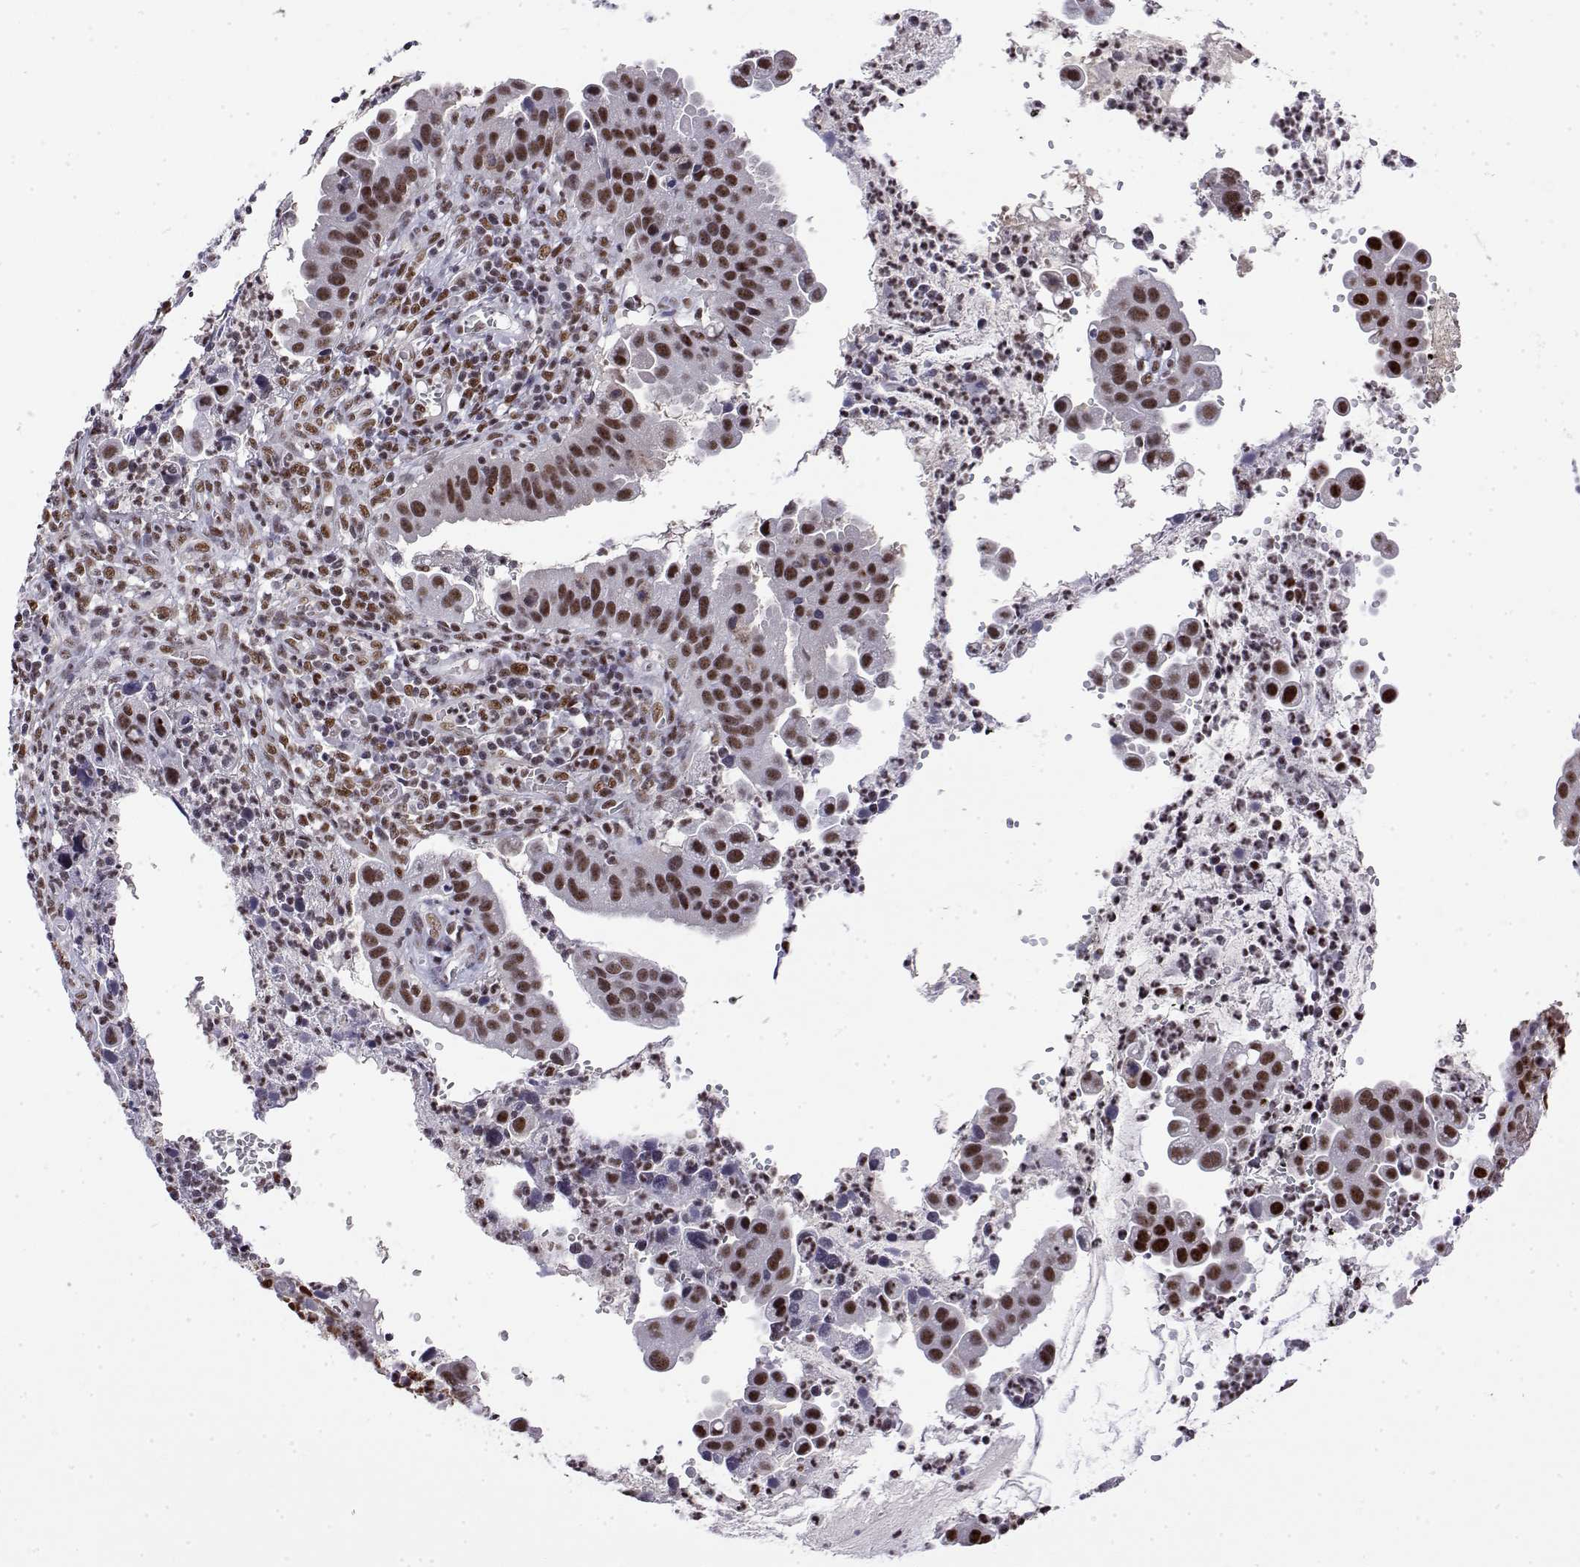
{"staining": {"intensity": "strong", "quantity": ">75%", "location": "nuclear"}, "tissue": "cervical cancer", "cell_type": "Tumor cells", "image_type": "cancer", "snomed": [{"axis": "morphology", "description": "Adenocarcinoma, NOS"}, {"axis": "topography", "description": "Cervix"}], "caption": "The immunohistochemical stain labels strong nuclear positivity in tumor cells of cervical cancer (adenocarcinoma) tissue.", "gene": "POLDIP3", "patient": {"sex": "female", "age": 34}}